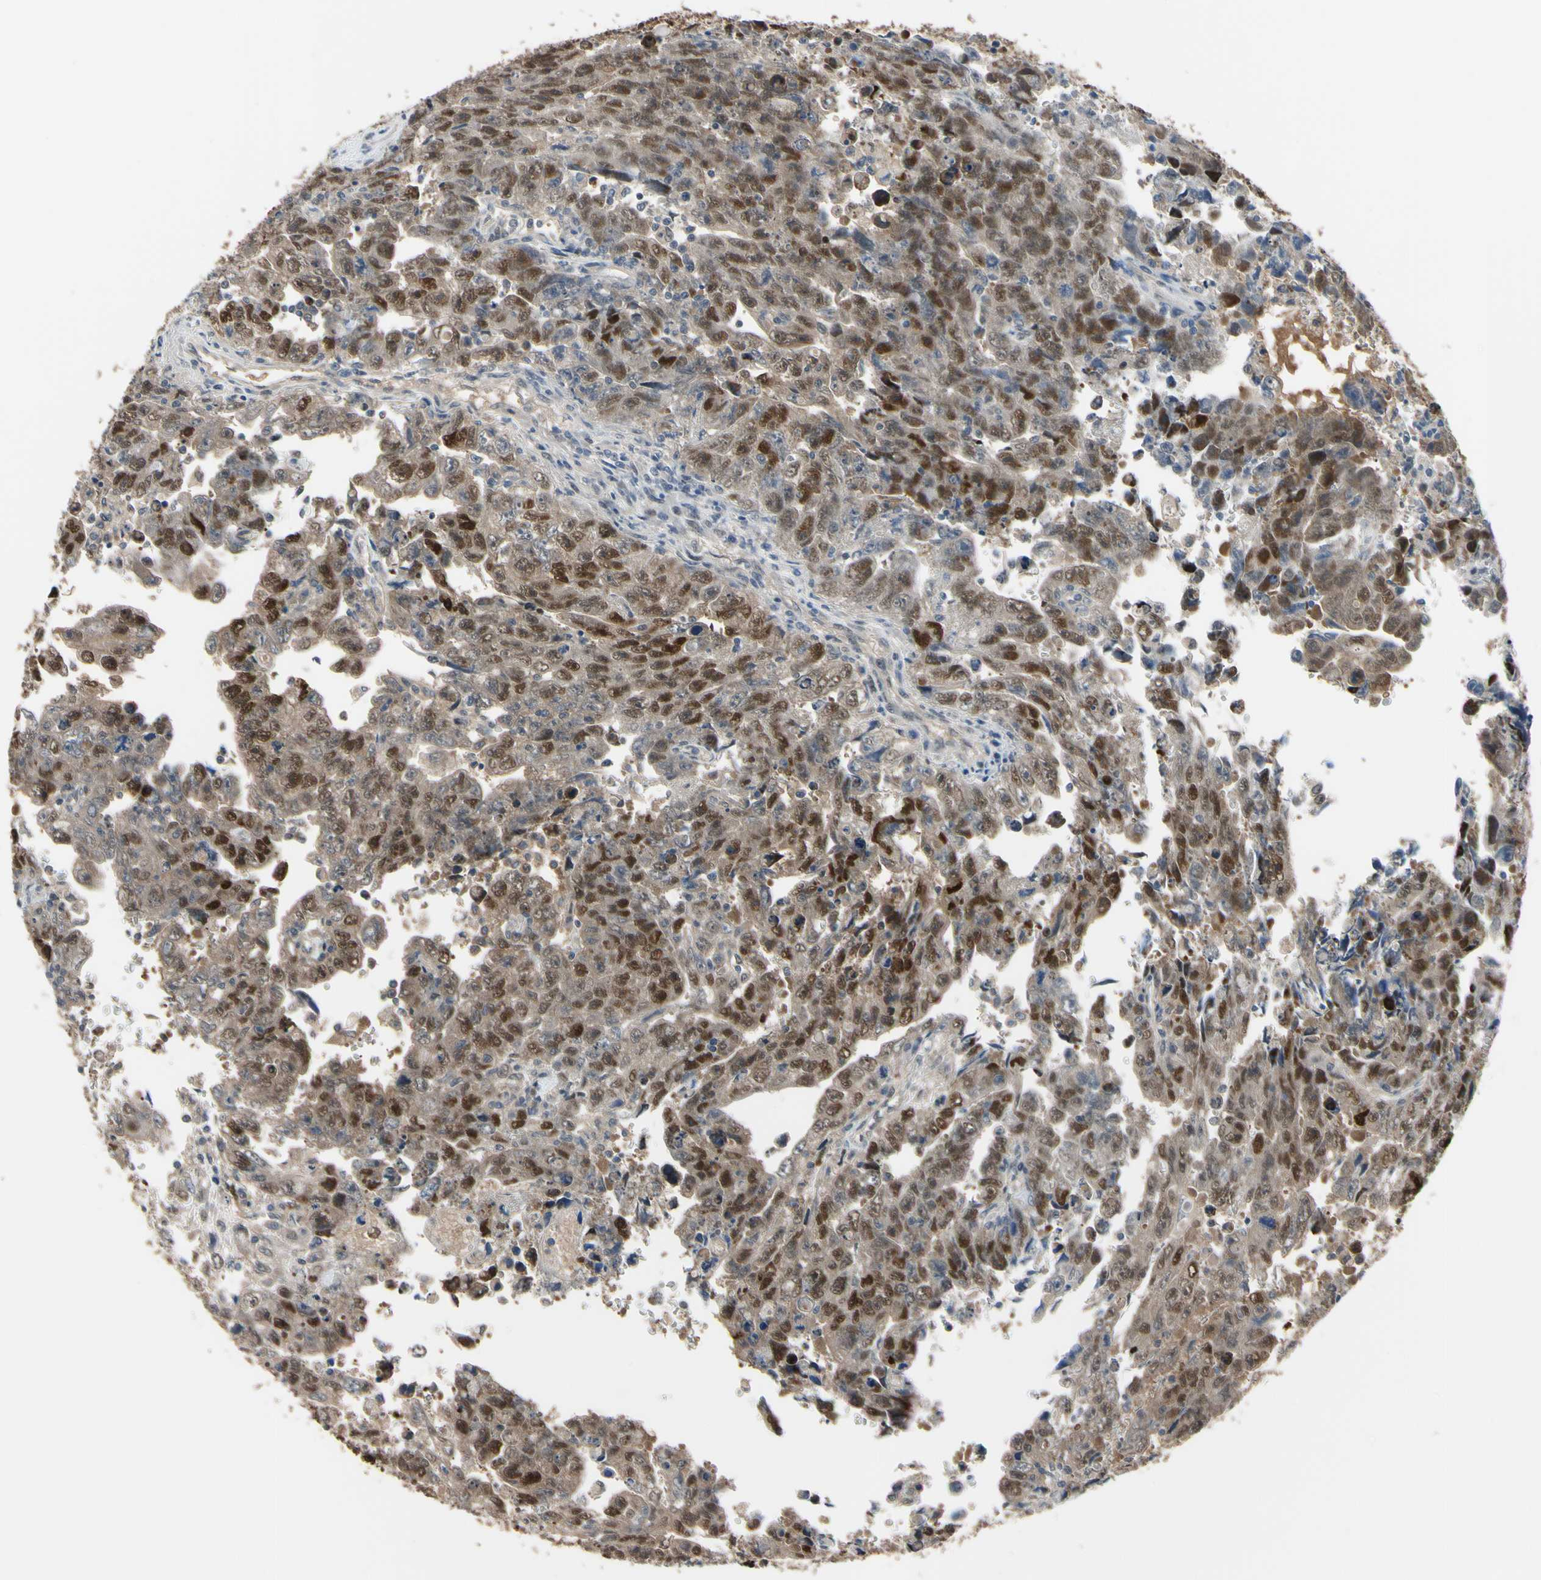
{"staining": {"intensity": "moderate", "quantity": "25%-75%", "location": "cytoplasmic/membranous,nuclear"}, "tissue": "testis cancer", "cell_type": "Tumor cells", "image_type": "cancer", "snomed": [{"axis": "morphology", "description": "Carcinoma, Embryonal, NOS"}, {"axis": "topography", "description": "Testis"}], "caption": "DAB immunohistochemical staining of human embryonal carcinoma (testis) shows moderate cytoplasmic/membranous and nuclear protein staining in approximately 25%-75% of tumor cells. Nuclei are stained in blue.", "gene": "HSPA4", "patient": {"sex": "male", "age": 28}}